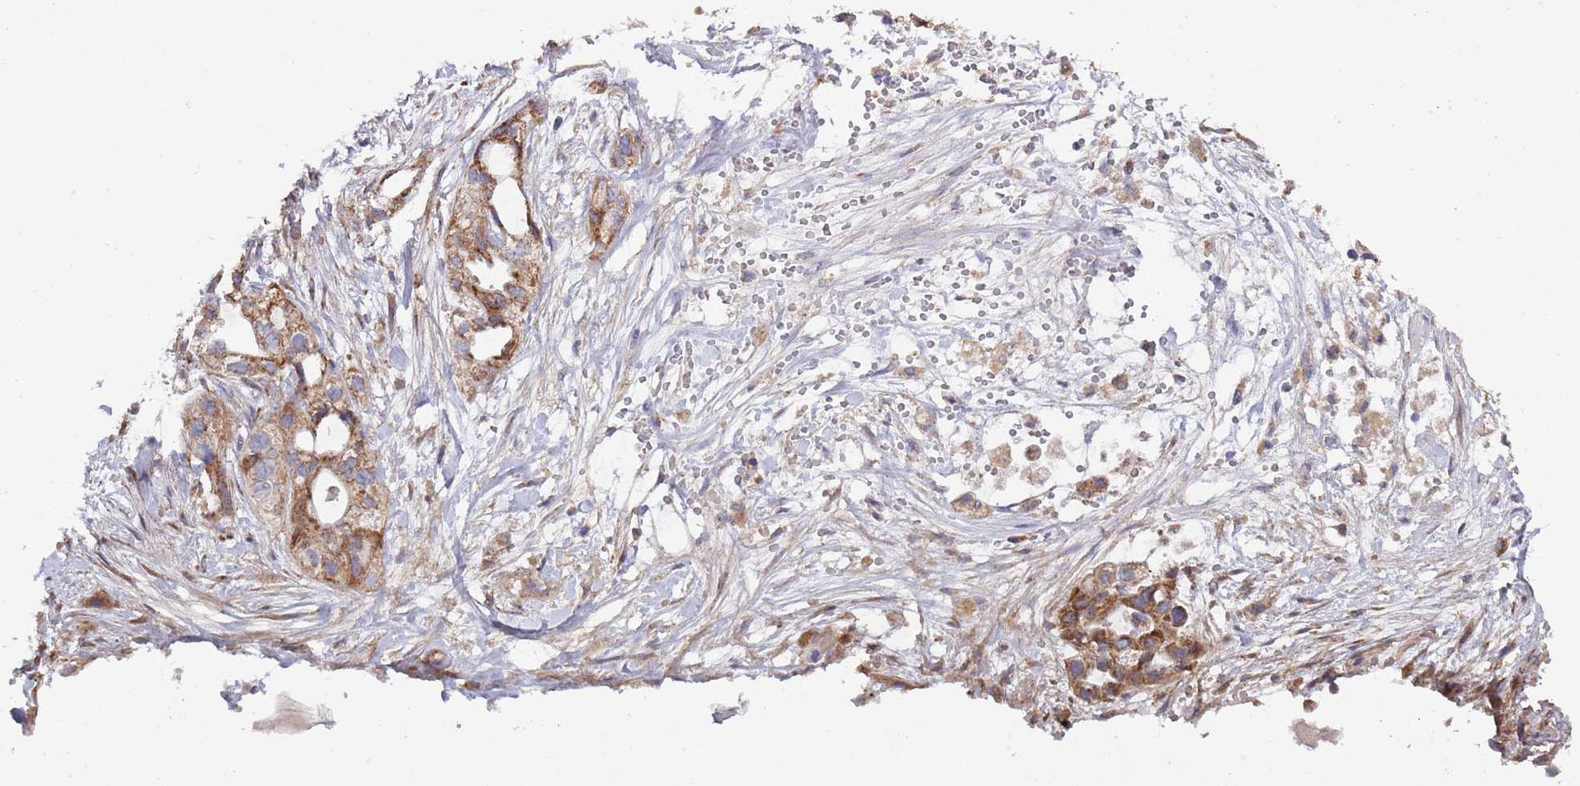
{"staining": {"intensity": "moderate", "quantity": ">75%", "location": "cytoplasmic/membranous"}, "tissue": "pancreatic cancer", "cell_type": "Tumor cells", "image_type": "cancer", "snomed": [{"axis": "morphology", "description": "Adenocarcinoma, NOS"}, {"axis": "topography", "description": "Pancreas"}], "caption": "This photomicrograph reveals IHC staining of pancreatic cancer, with medium moderate cytoplasmic/membranous staining in about >75% of tumor cells.", "gene": "IRS4", "patient": {"sex": "male", "age": 44}}